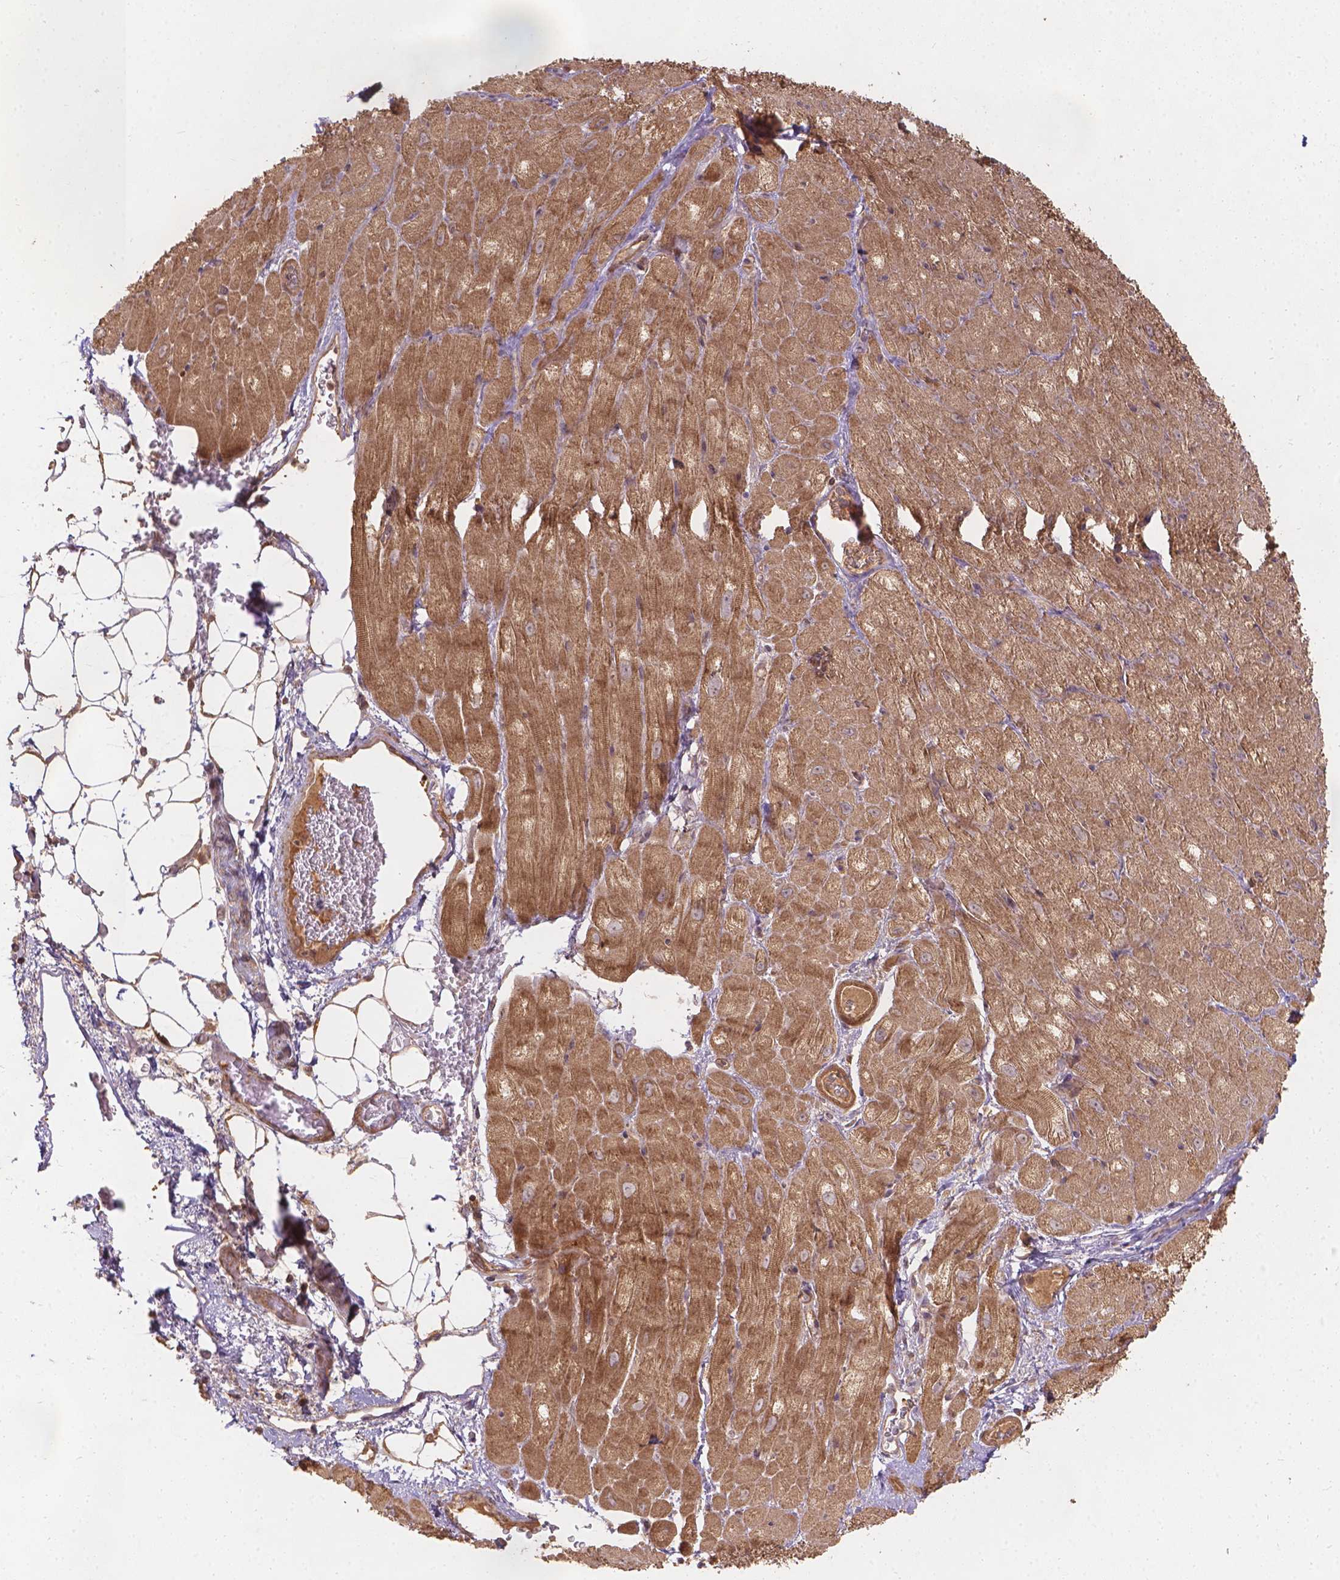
{"staining": {"intensity": "moderate", "quantity": ">75%", "location": "cytoplasmic/membranous"}, "tissue": "heart muscle", "cell_type": "Cardiomyocytes", "image_type": "normal", "snomed": [{"axis": "morphology", "description": "Normal tissue, NOS"}, {"axis": "topography", "description": "Heart"}], "caption": "This image reveals IHC staining of normal heart muscle, with medium moderate cytoplasmic/membranous staining in approximately >75% of cardiomyocytes.", "gene": "XPR1", "patient": {"sex": "male", "age": 61}}